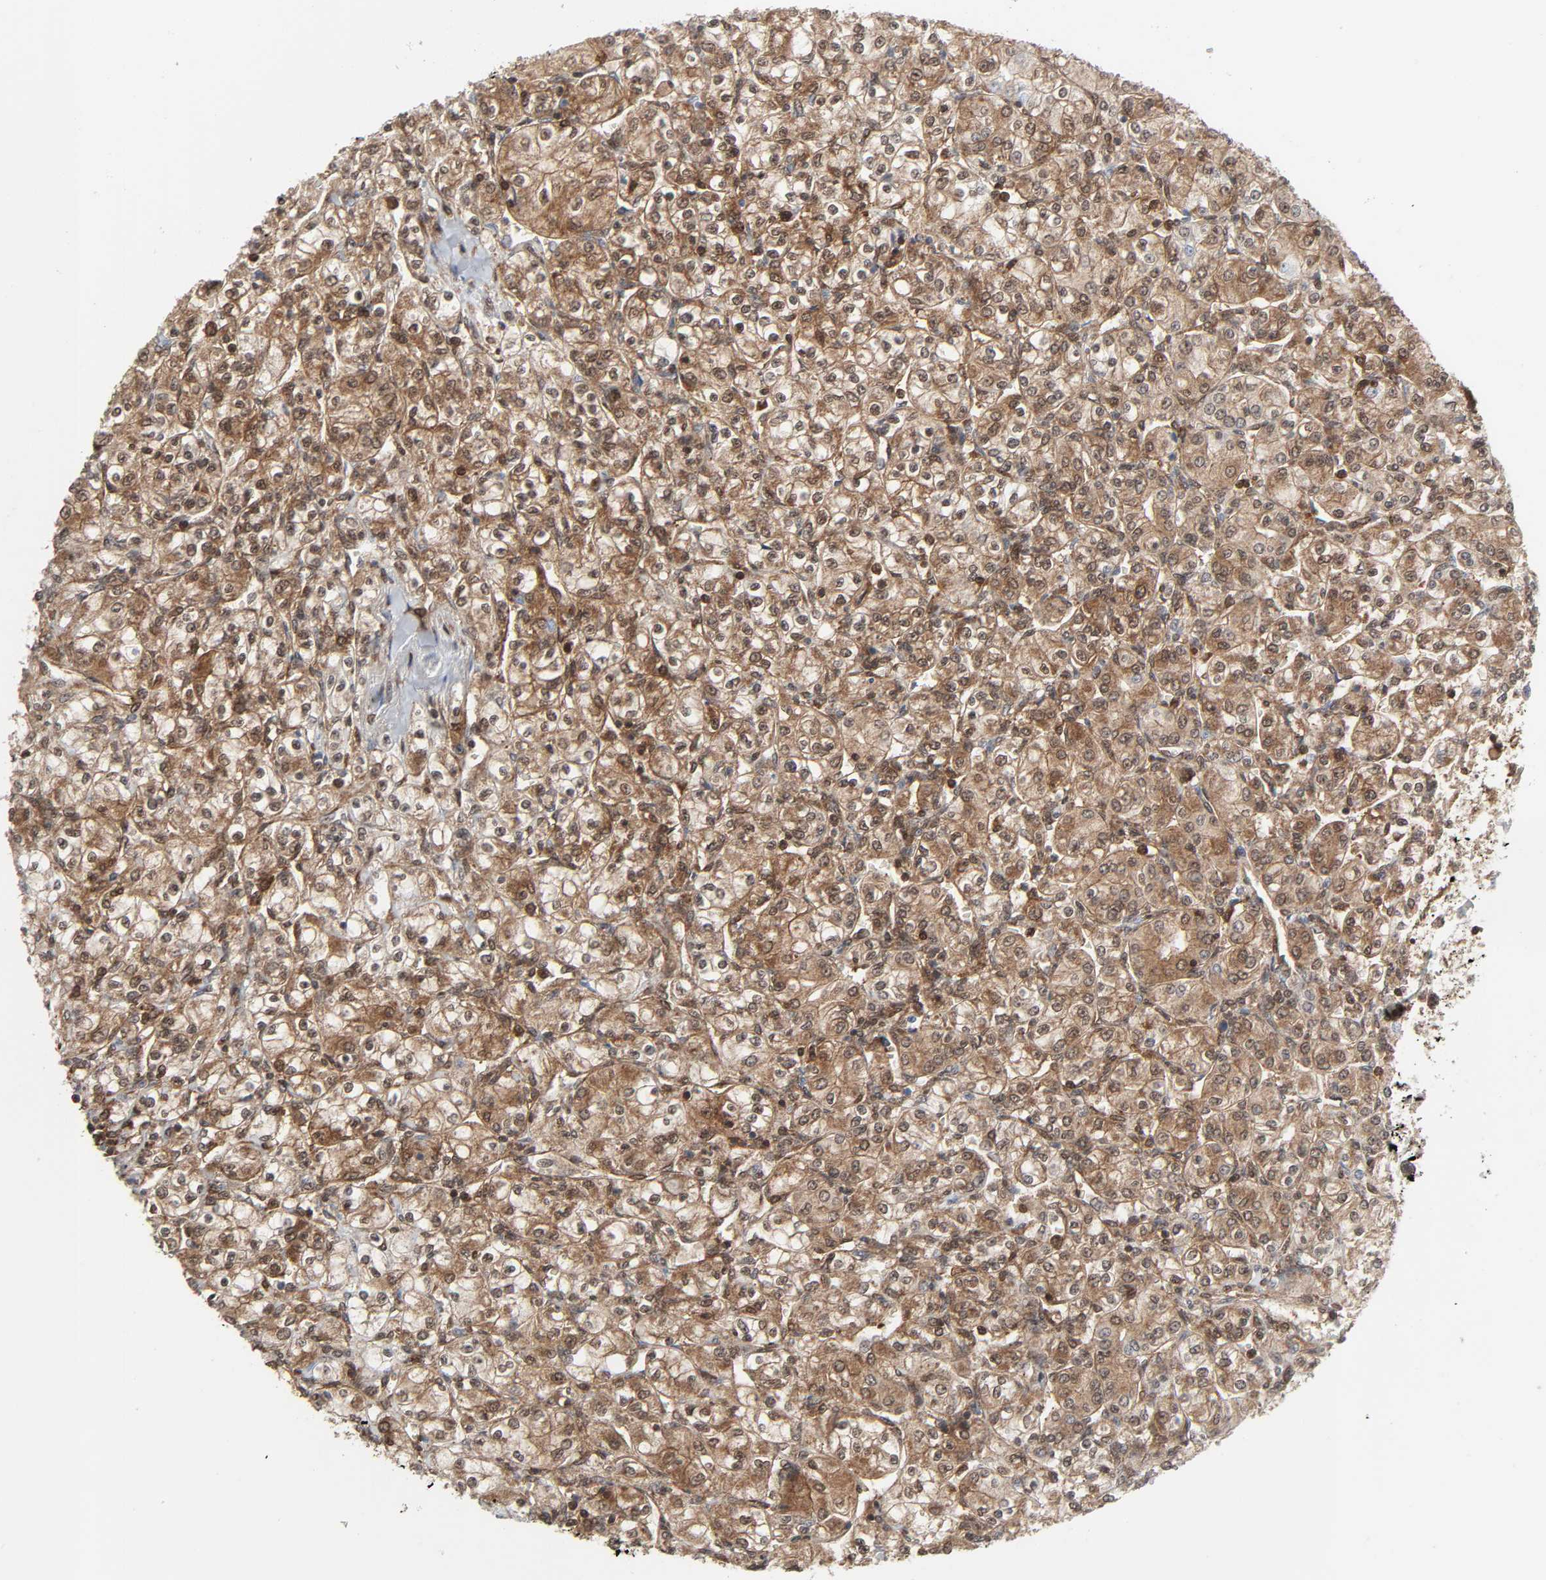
{"staining": {"intensity": "moderate", "quantity": ">75%", "location": "cytoplasmic/membranous,nuclear"}, "tissue": "renal cancer", "cell_type": "Tumor cells", "image_type": "cancer", "snomed": [{"axis": "morphology", "description": "Adenocarcinoma, NOS"}, {"axis": "topography", "description": "Kidney"}], "caption": "High-magnification brightfield microscopy of renal cancer stained with DAB (brown) and counterstained with hematoxylin (blue). tumor cells exhibit moderate cytoplasmic/membranous and nuclear positivity is seen in approximately>75% of cells. The protein of interest is shown in brown color, while the nuclei are stained blue.", "gene": "GSK3A", "patient": {"sex": "male", "age": 77}}